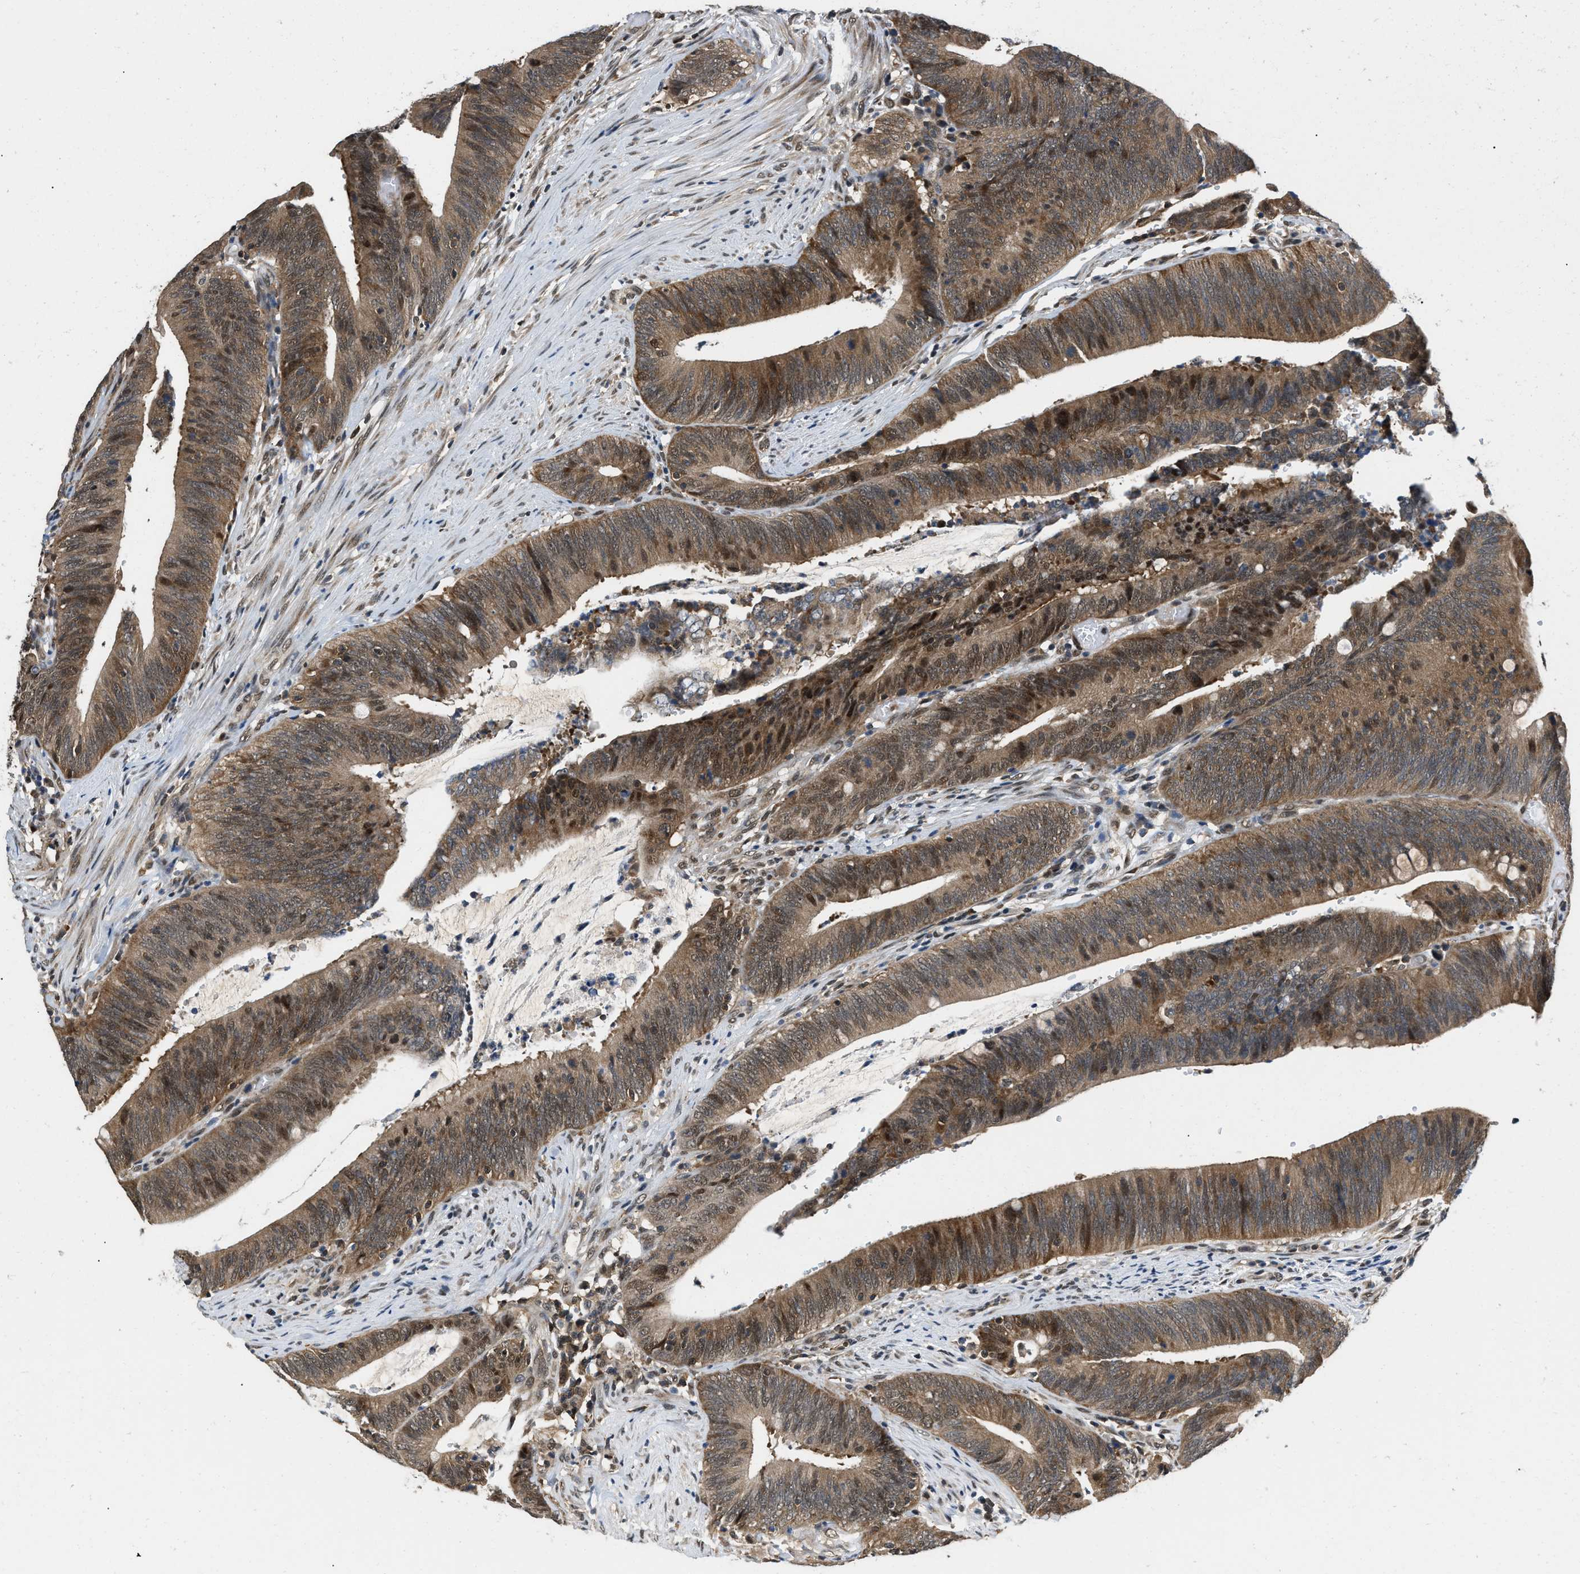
{"staining": {"intensity": "moderate", "quantity": ">75%", "location": "cytoplasmic/membranous,nuclear"}, "tissue": "colorectal cancer", "cell_type": "Tumor cells", "image_type": "cancer", "snomed": [{"axis": "morphology", "description": "Normal tissue, NOS"}, {"axis": "morphology", "description": "Adenocarcinoma, NOS"}, {"axis": "topography", "description": "Rectum"}], "caption": "IHC (DAB) staining of human adenocarcinoma (colorectal) shows moderate cytoplasmic/membranous and nuclear protein expression in approximately >75% of tumor cells.", "gene": "ATF7IP", "patient": {"sex": "female", "age": 66}}